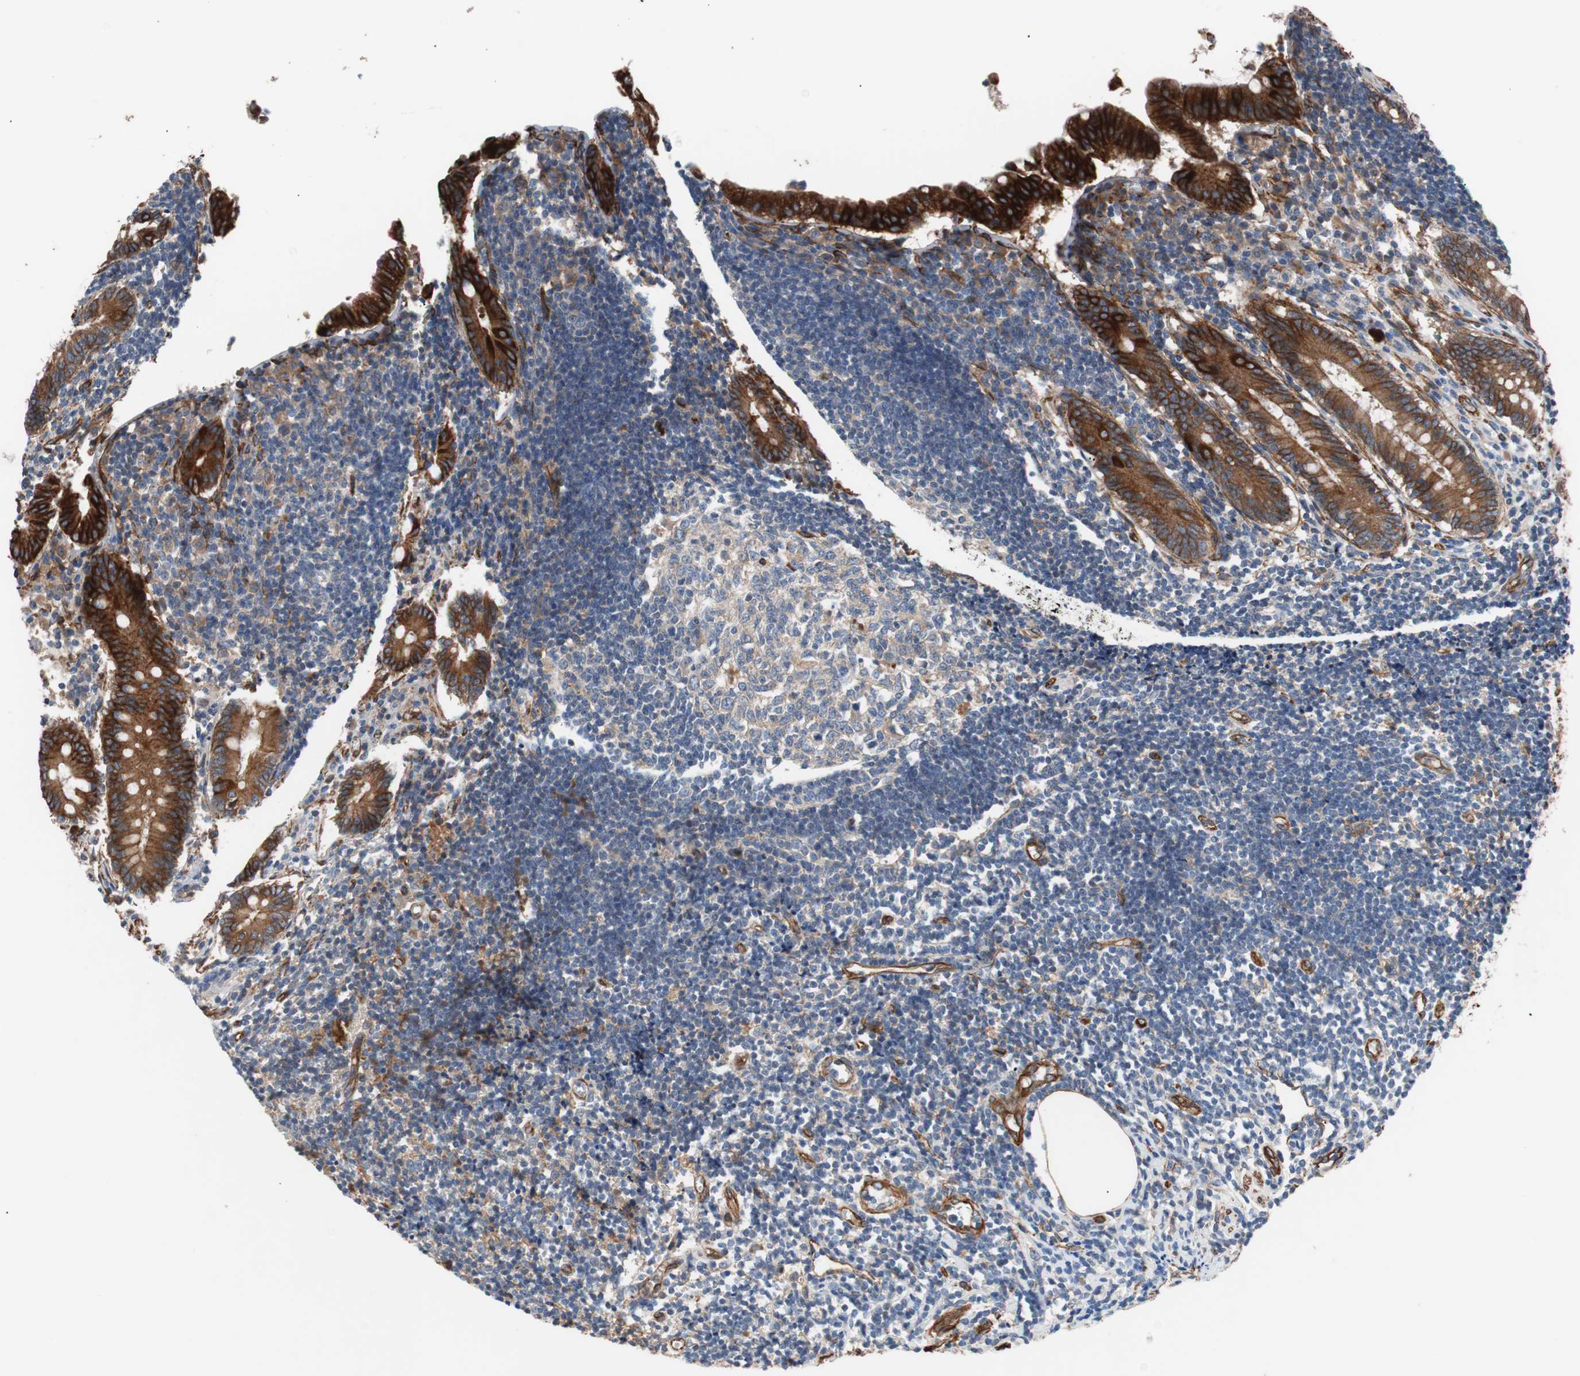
{"staining": {"intensity": "strong", "quantity": ">75%", "location": "cytoplasmic/membranous"}, "tissue": "appendix", "cell_type": "Glandular cells", "image_type": "normal", "snomed": [{"axis": "morphology", "description": "Normal tissue, NOS"}, {"axis": "topography", "description": "Appendix"}], "caption": "Immunohistochemical staining of benign human appendix reveals >75% levels of strong cytoplasmic/membranous protein staining in about >75% of glandular cells. (brown staining indicates protein expression, while blue staining denotes nuclei).", "gene": "SPINT1", "patient": {"sex": "female", "age": 50}}